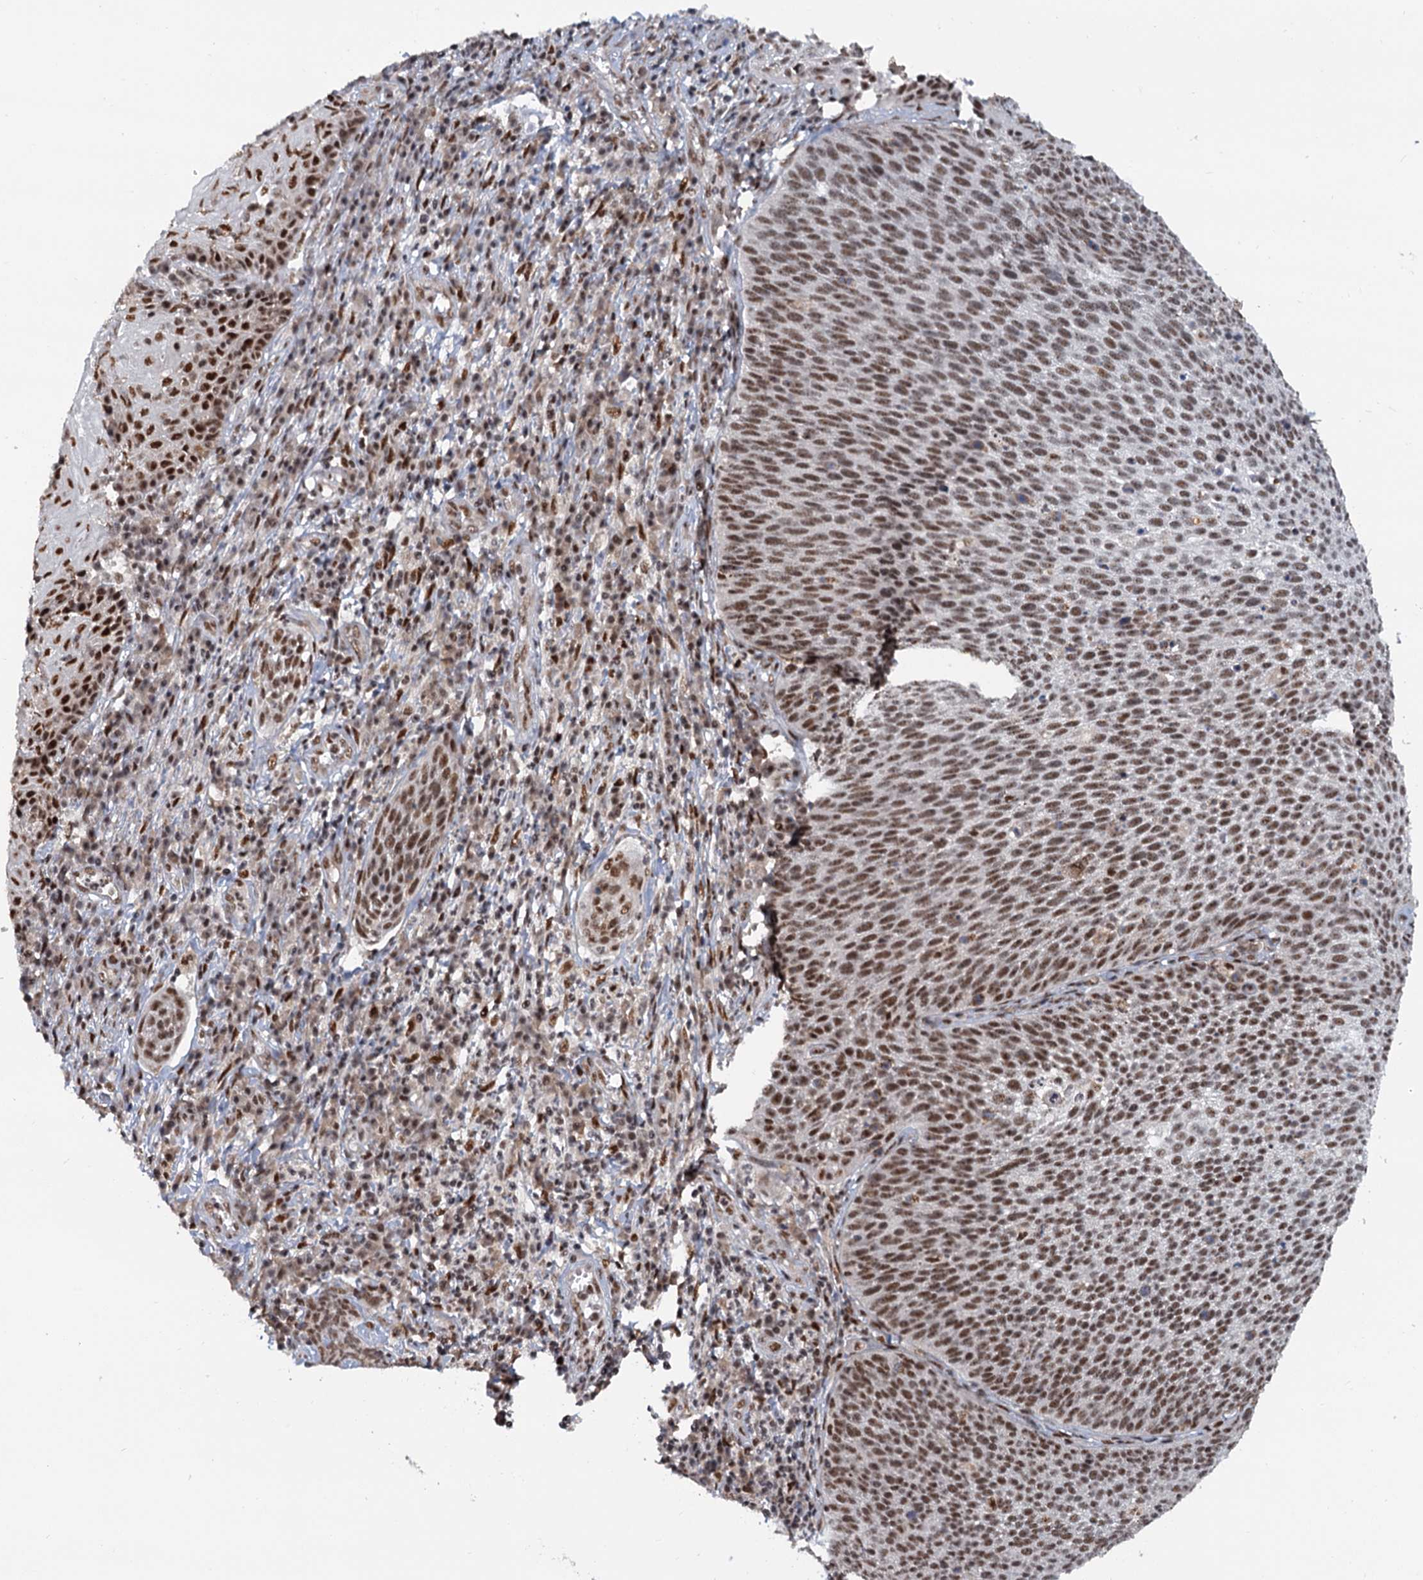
{"staining": {"intensity": "moderate", "quantity": ">75%", "location": "nuclear"}, "tissue": "cervical cancer", "cell_type": "Tumor cells", "image_type": "cancer", "snomed": [{"axis": "morphology", "description": "Squamous cell carcinoma, NOS"}, {"axis": "topography", "description": "Cervix"}], "caption": "This image reveals immunohistochemistry staining of human squamous cell carcinoma (cervical), with medium moderate nuclear positivity in approximately >75% of tumor cells.", "gene": "WBP4", "patient": {"sex": "female", "age": 34}}